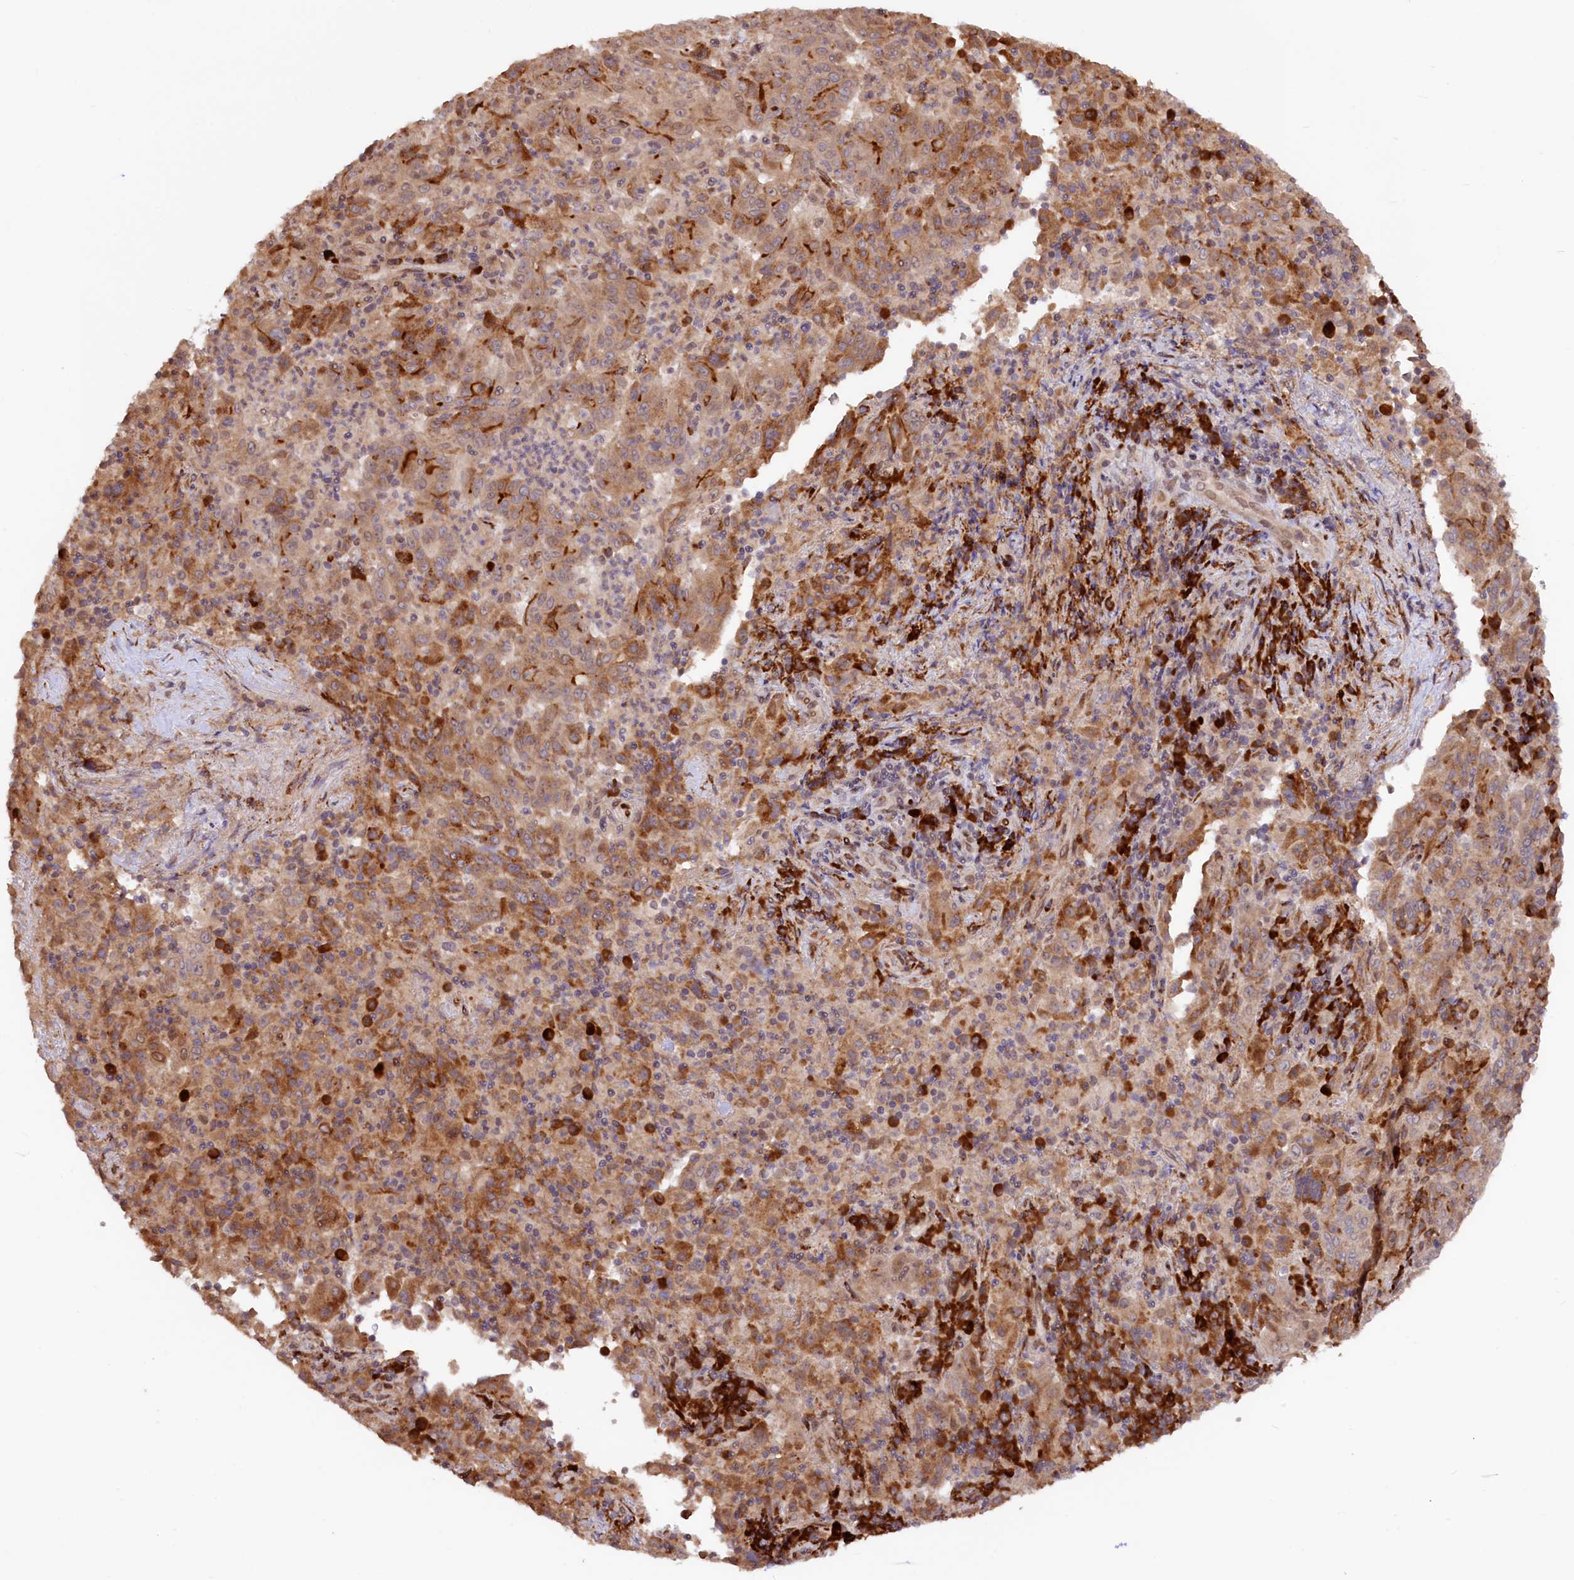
{"staining": {"intensity": "moderate", "quantity": ">75%", "location": "cytoplasmic/membranous"}, "tissue": "pancreatic cancer", "cell_type": "Tumor cells", "image_type": "cancer", "snomed": [{"axis": "morphology", "description": "Adenocarcinoma, NOS"}, {"axis": "topography", "description": "Pancreas"}], "caption": "Protein staining displays moderate cytoplasmic/membranous staining in about >75% of tumor cells in pancreatic adenocarcinoma.", "gene": "C5orf15", "patient": {"sex": "male", "age": 63}}